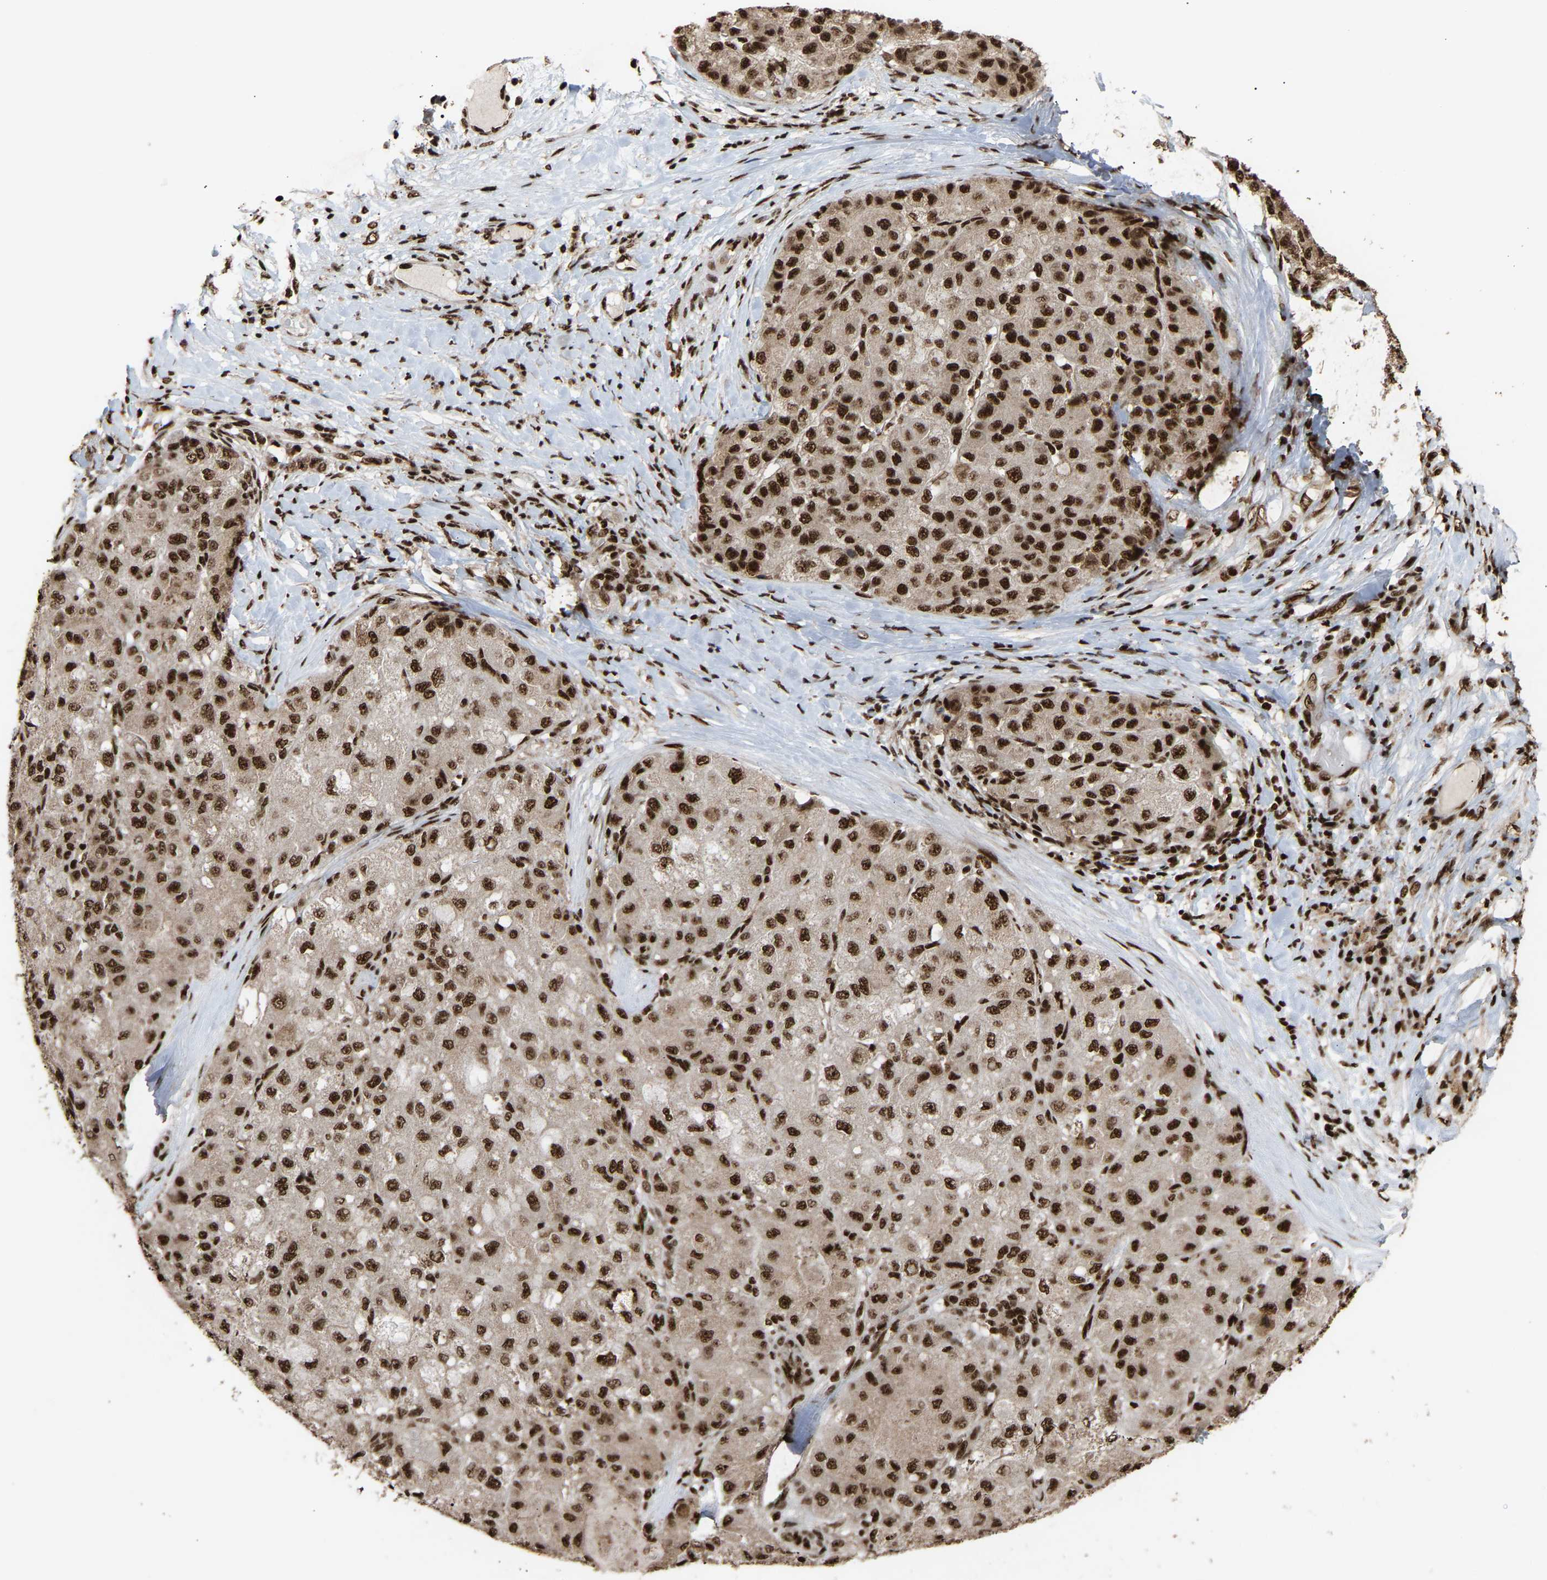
{"staining": {"intensity": "strong", "quantity": ">75%", "location": "nuclear"}, "tissue": "liver cancer", "cell_type": "Tumor cells", "image_type": "cancer", "snomed": [{"axis": "morphology", "description": "Carcinoma, Hepatocellular, NOS"}, {"axis": "topography", "description": "Liver"}], "caption": "Protein staining exhibits strong nuclear positivity in about >75% of tumor cells in liver hepatocellular carcinoma.", "gene": "ALYREF", "patient": {"sex": "male", "age": 80}}